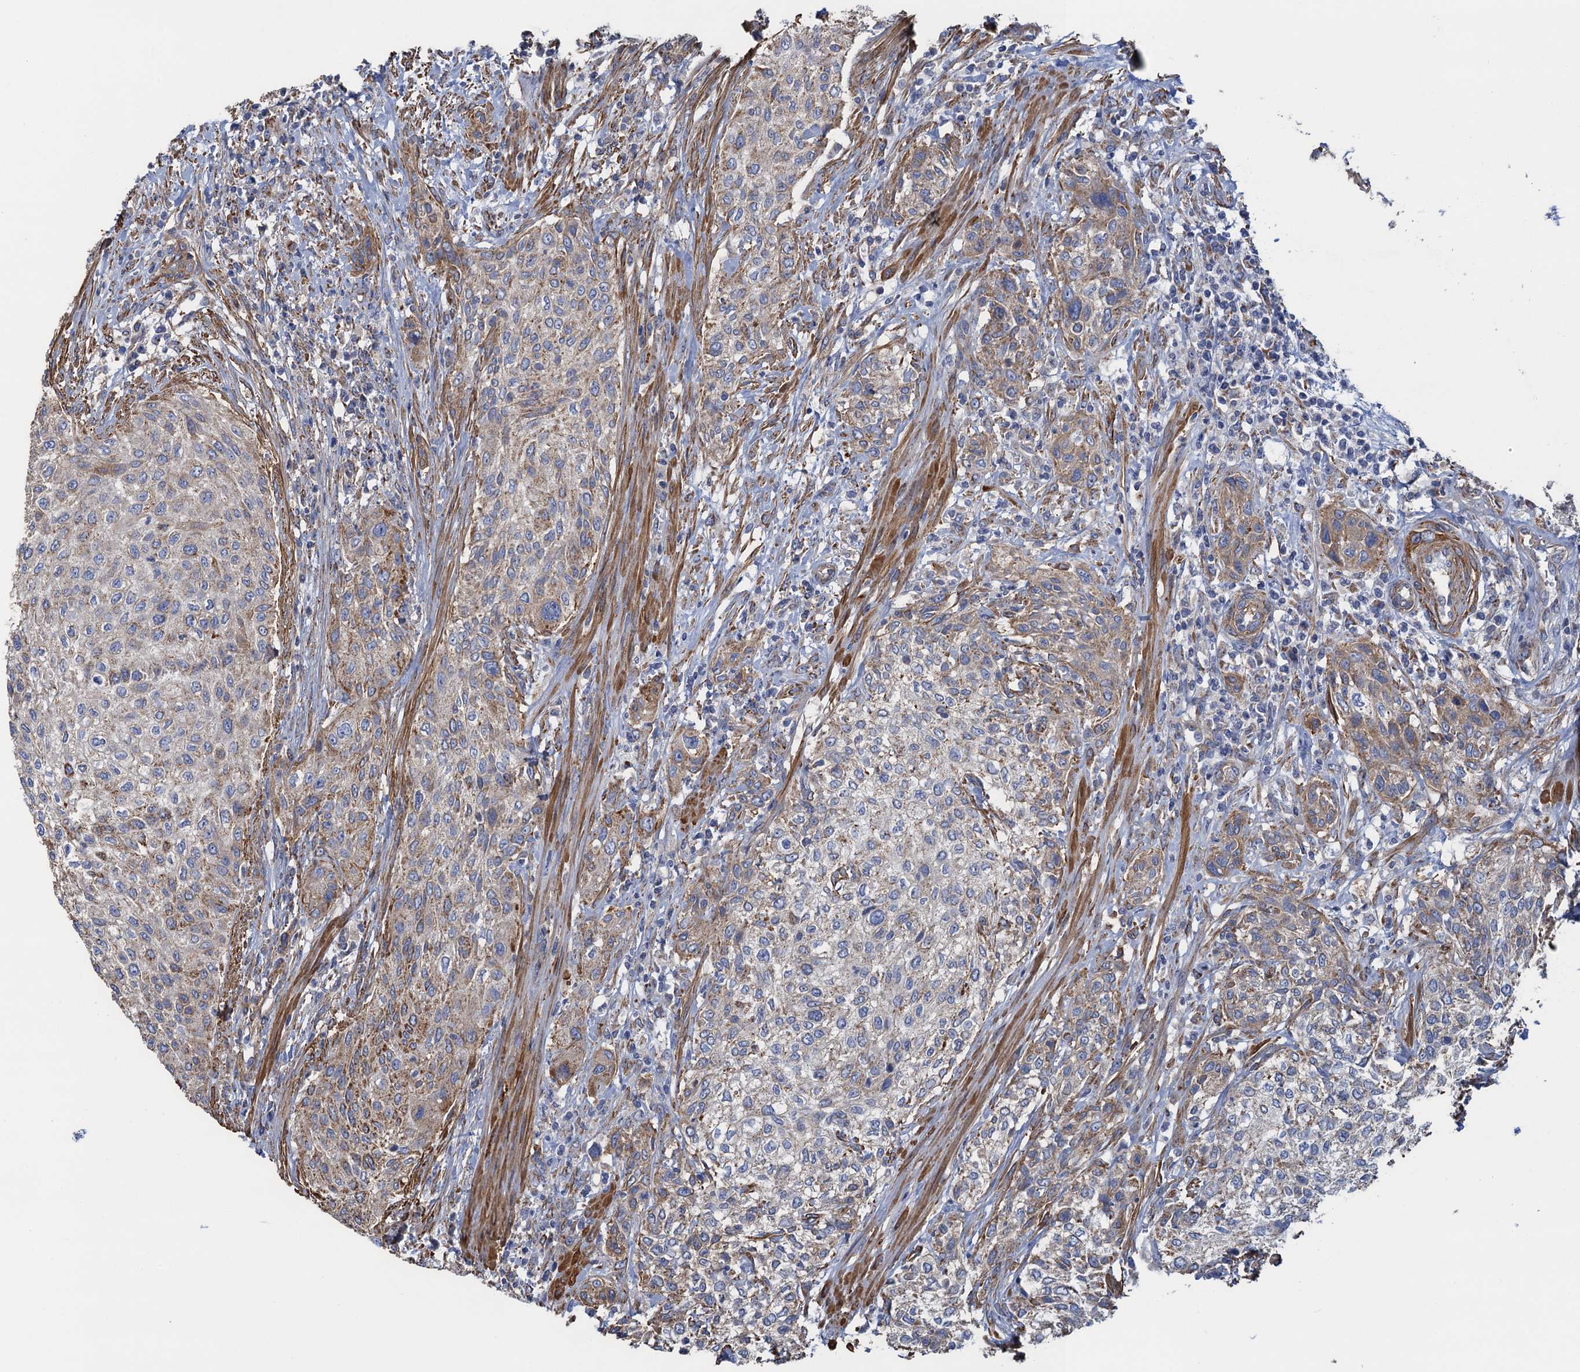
{"staining": {"intensity": "weak", "quantity": "25%-75%", "location": "cytoplasmic/membranous"}, "tissue": "urothelial cancer", "cell_type": "Tumor cells", "image_type": "cancer", "snomed": [{"axis": "morphology", "description": "Normal tissue, NOS"}, {"axis": "morphology", "description": "Urothelial carcinoma, NOS"}, {"axis": "topography", "description": "Urinary bladder"}, {"axis": "topography", "description": "Peripheral nerve tissue"}], "caption": "DAB immunohistochemical staining of human transitional cell carcinoma shows weak cytoplasmic/membranous protein positivity in about 25%-75% of tumor cells.", "gene": "GCSH", "patient": {"sex": "male", "age": 35}}